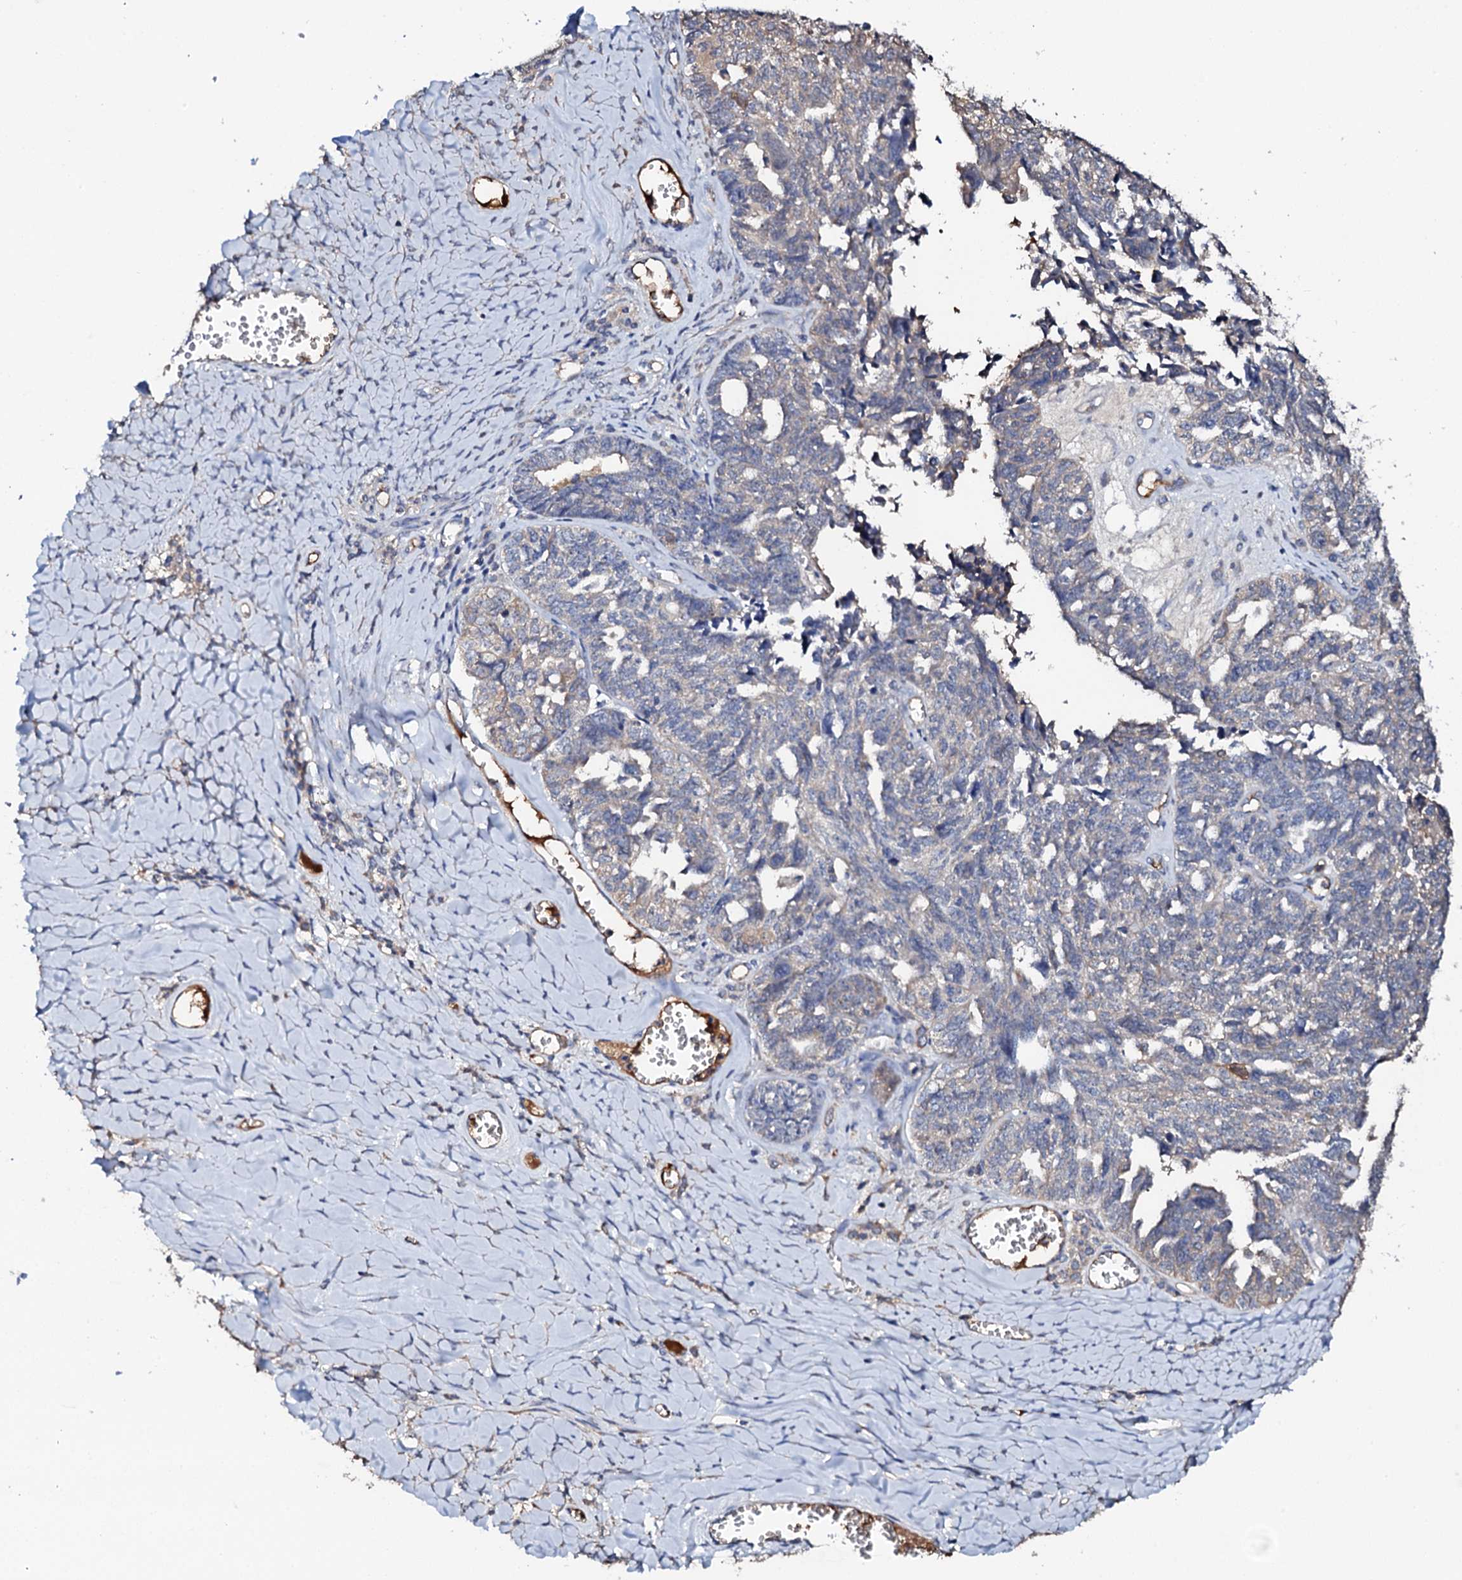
{"staining": {"intensity": "negative", "quantity": "none", "location": "none"}, "tissue": "ovarian cancer", "cell_type": "Tumor cells", "image_type": "cancer", "snomed": [{"axis": "morphology", "description": "Cystadenocarcinoma, serous, NOS"}, {"axis": "topography", "description": "Ovary"}], "caption": "DAB immunohistochemical staining of ovarian cancer exhibits no significant expression in tumor cells.", "gene": "TCAF2", "patient": {"sex": "female", "age": 79}}